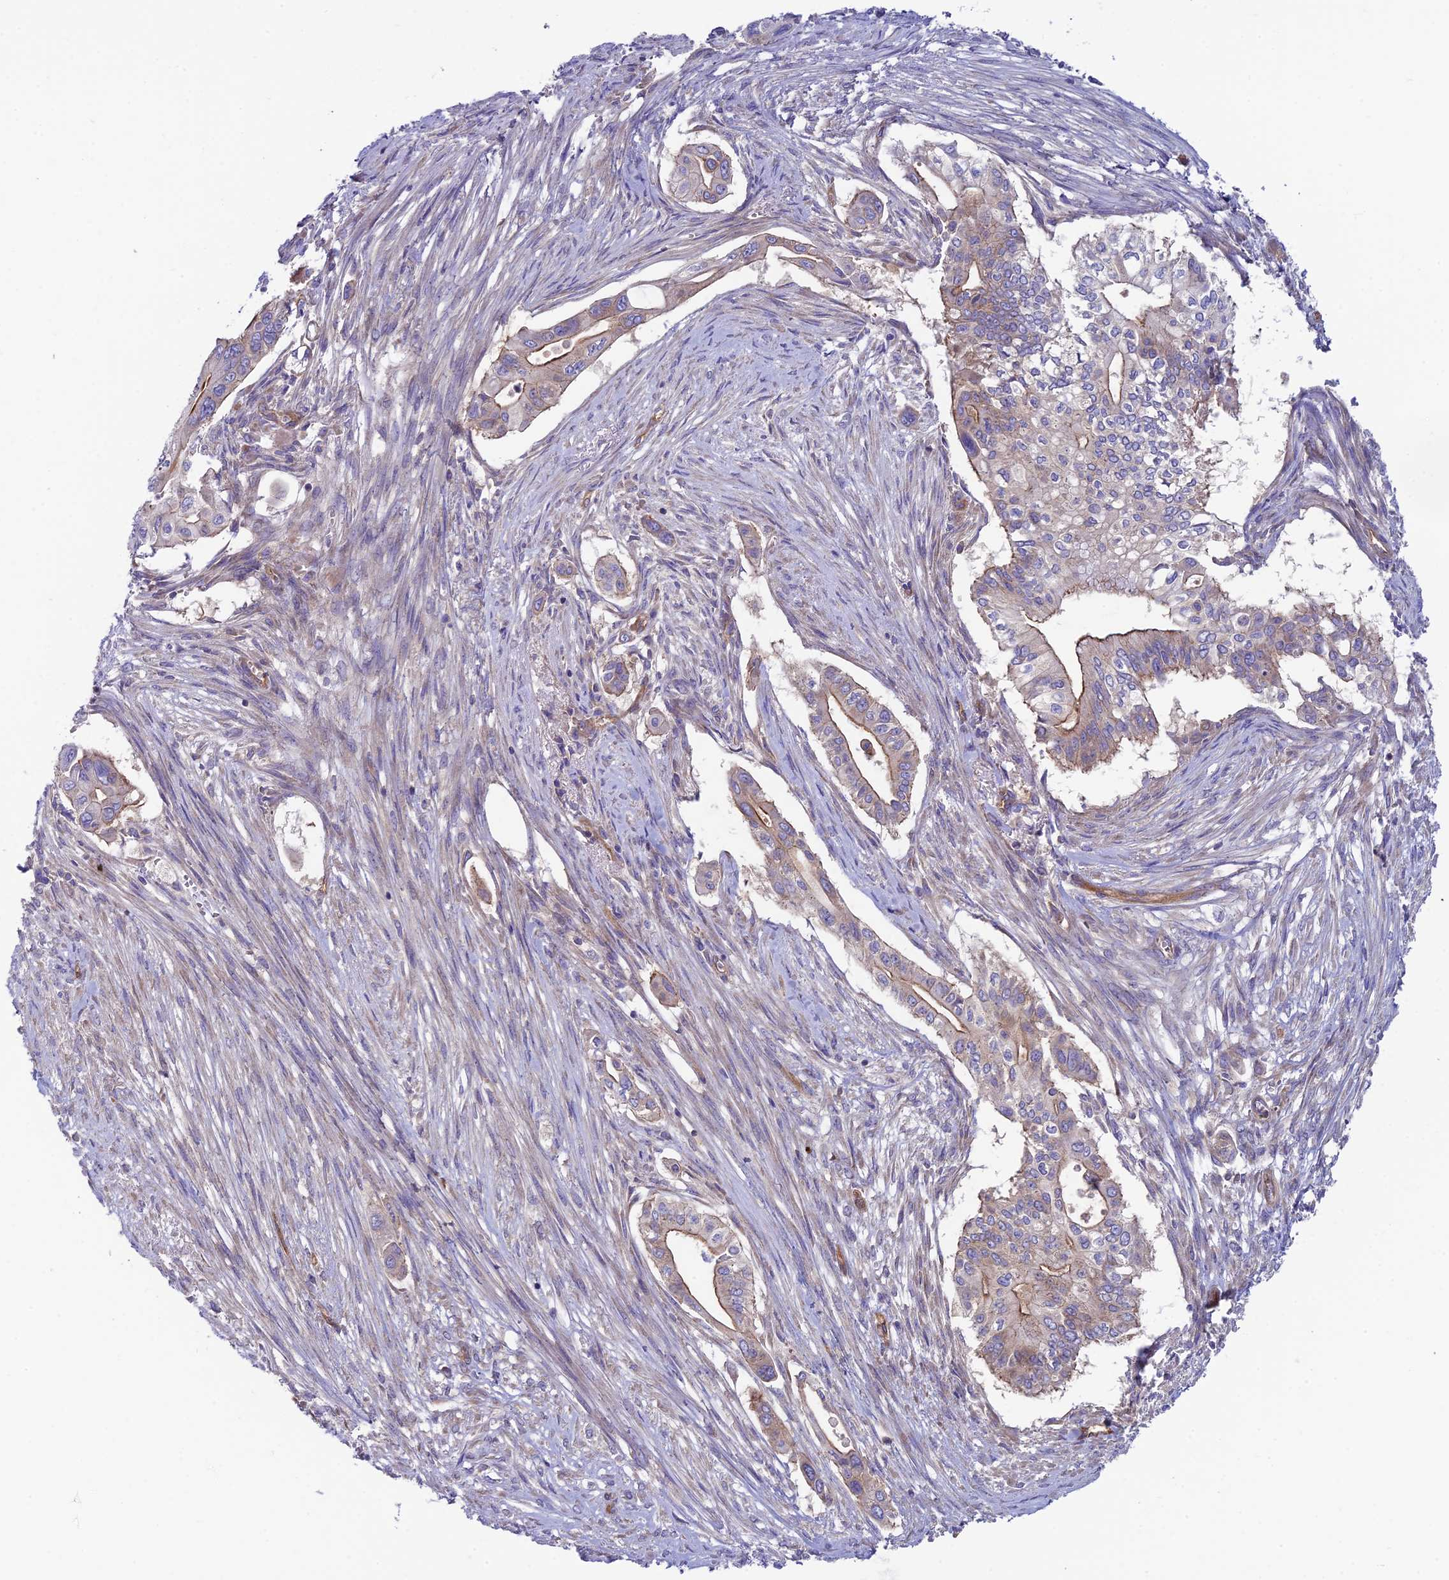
{"staining": {"intensity": "moderate", "quantity": "25%-75%", "location": "cytoplasmic/membranous"}, "tissue": "pancreatic cancer", "cell_type": "Tumor cells", "image_type": "cancer", "snomed": [{"axis": "morphology", "description": "Adenocarcinoma, NOS"}, {"axis": "topography", "description": "Pancreas"}], "caption": "Immunohistochemistry image of neoplastic tissue: human pancreatic cancer (adenocarcinoma) stained using IHC displays medium levels of moderate protein expression localized specifically in the cytoplasmic/membranous of tumor cells, appearing as a cytoplasmic/membranous brown color.", "gene": "PPFIA3", "patient": {"sex": "male", "age": 68}}